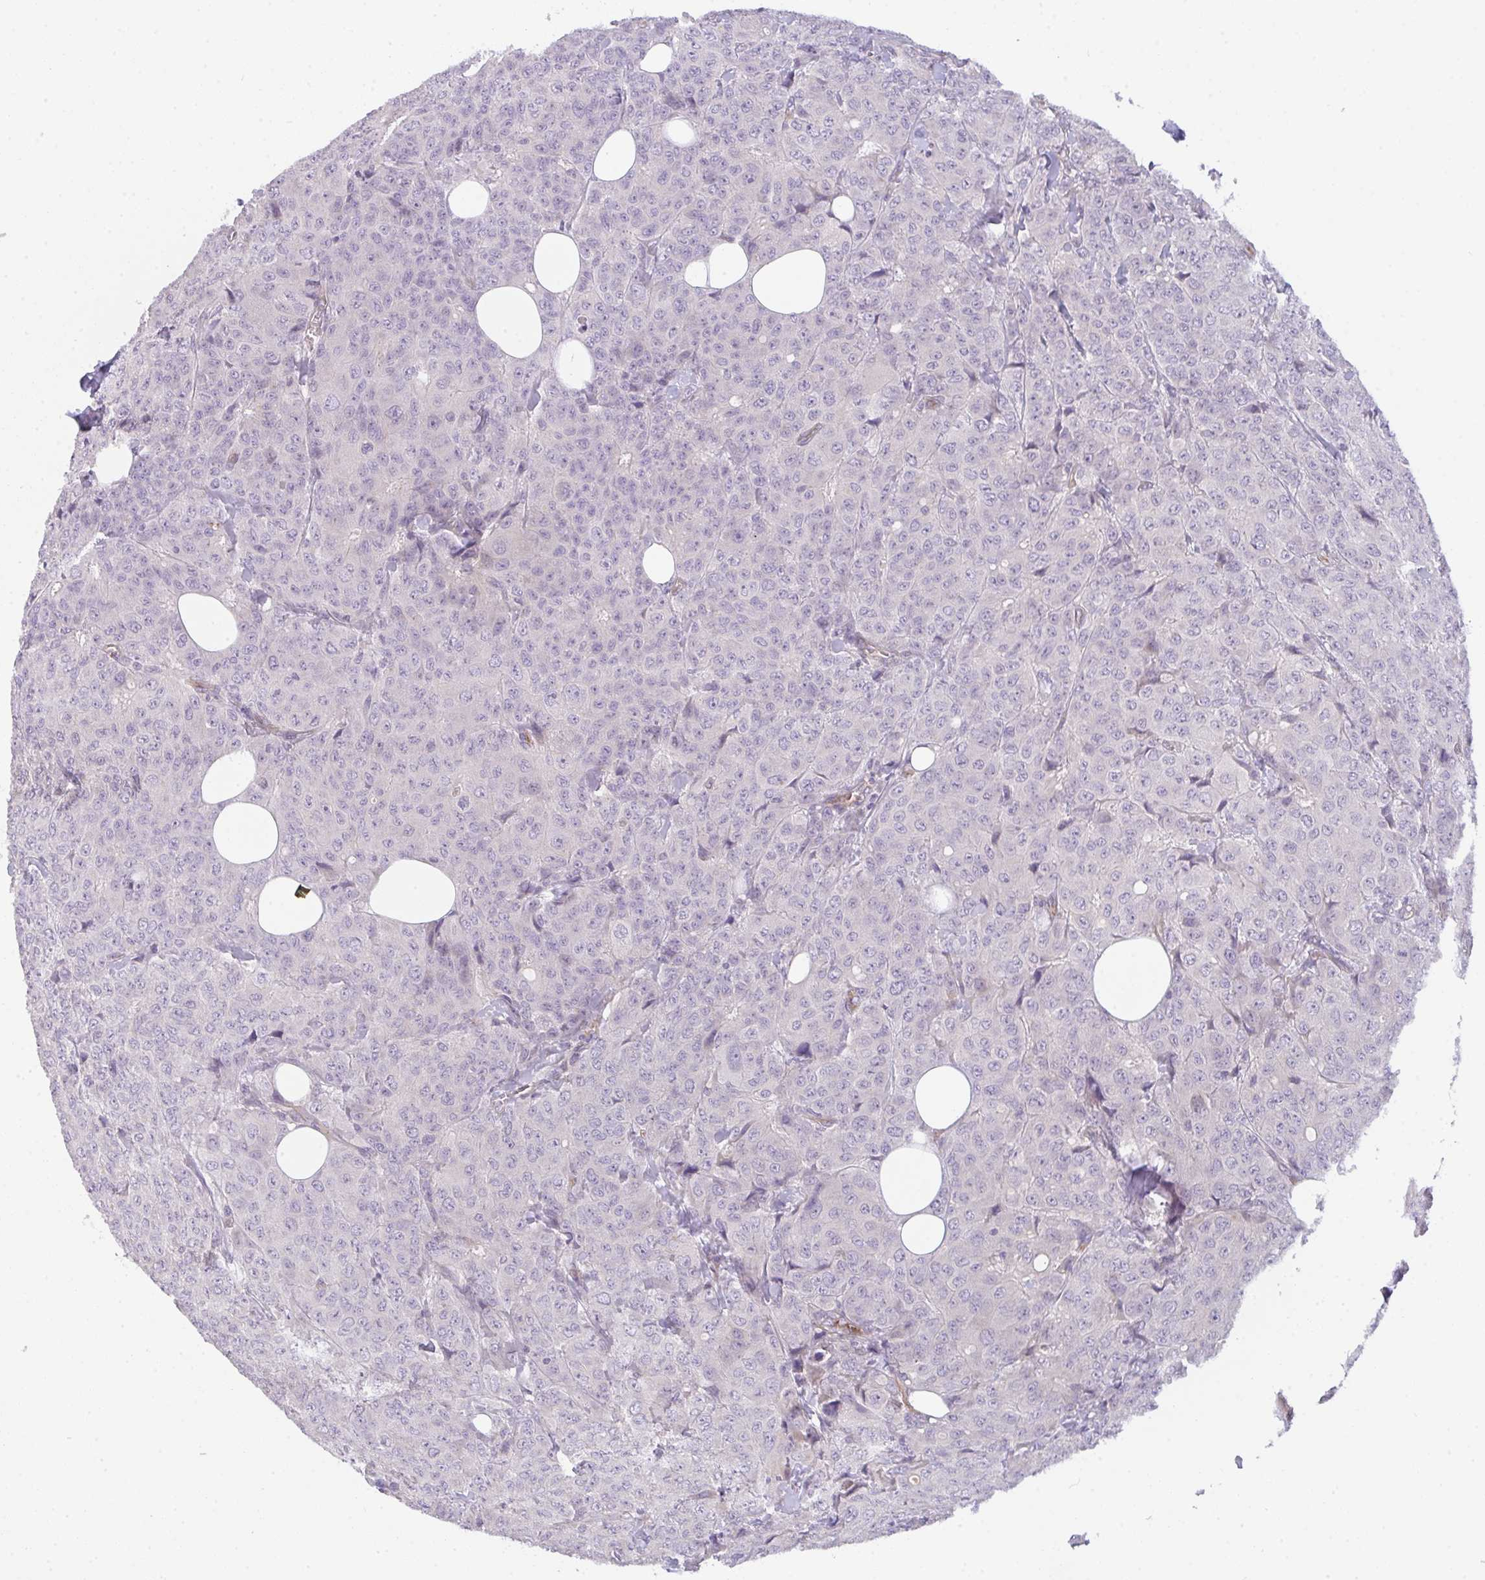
{"staining": {"intensity": "negative", "quantity": "none", "location": "none"}, "tissue": "breast cancer", "cell_type": "Tumor cells", "image_type": "cancer", "snomed": [{"axis": "morphology", "description": "Duct carcinoma"}, {"axis": "topography", "description": "Breast"}], "caption": "There is no significant expression in tumor cells of breast cancer (infiltrating ductal carcinoma).", "gene": "FILIP1", "patient": {"sex": "female", "age": 43}}